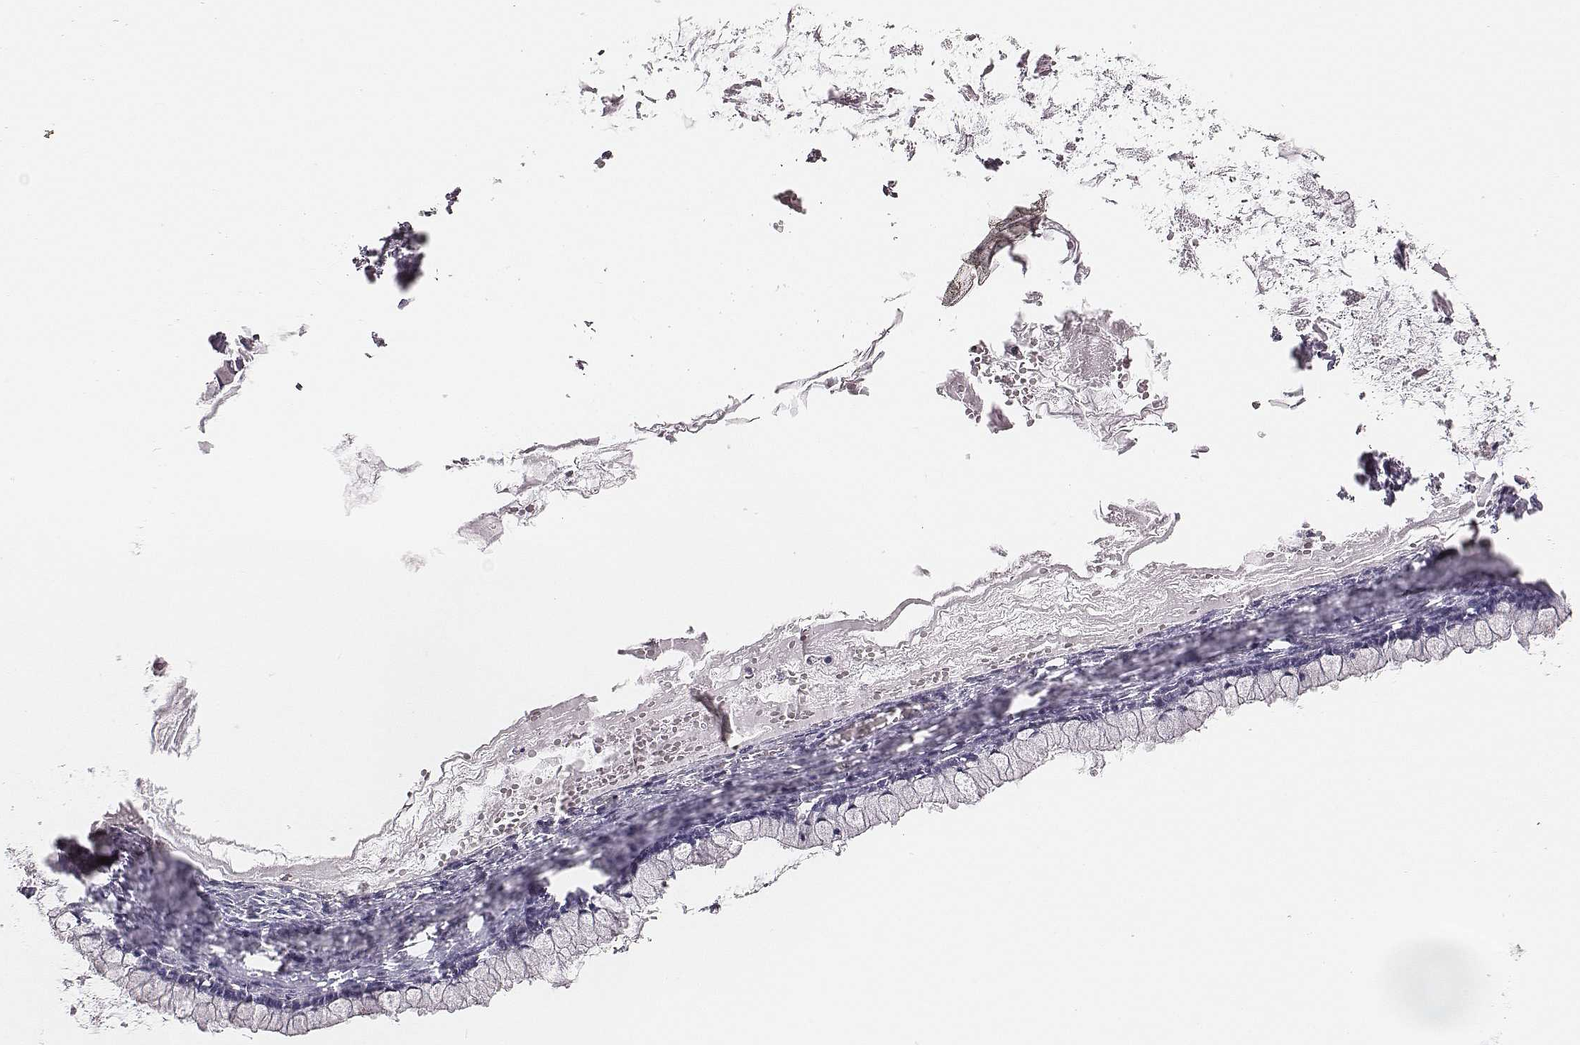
{"staining": {"intensity": "negative", "quantity": "none", "location": "none"}, "tissue": "ovarian cancer", "cell_type": "Tumor cells", "image_type": "cancer", "snomed": [{"axis": "morphology", "description": "Cystadenocarcinoma, mucinous, NOS"}, {"axis": "topography", "description": "Ovary"}], "caption": "Immunohistochemical staining of human ovarian mucinous cystadenocarcinoma reveals no significant expression in tumor cells.", "gene": "CSHL1", "patient": {"sex": "female", "age": 67}}